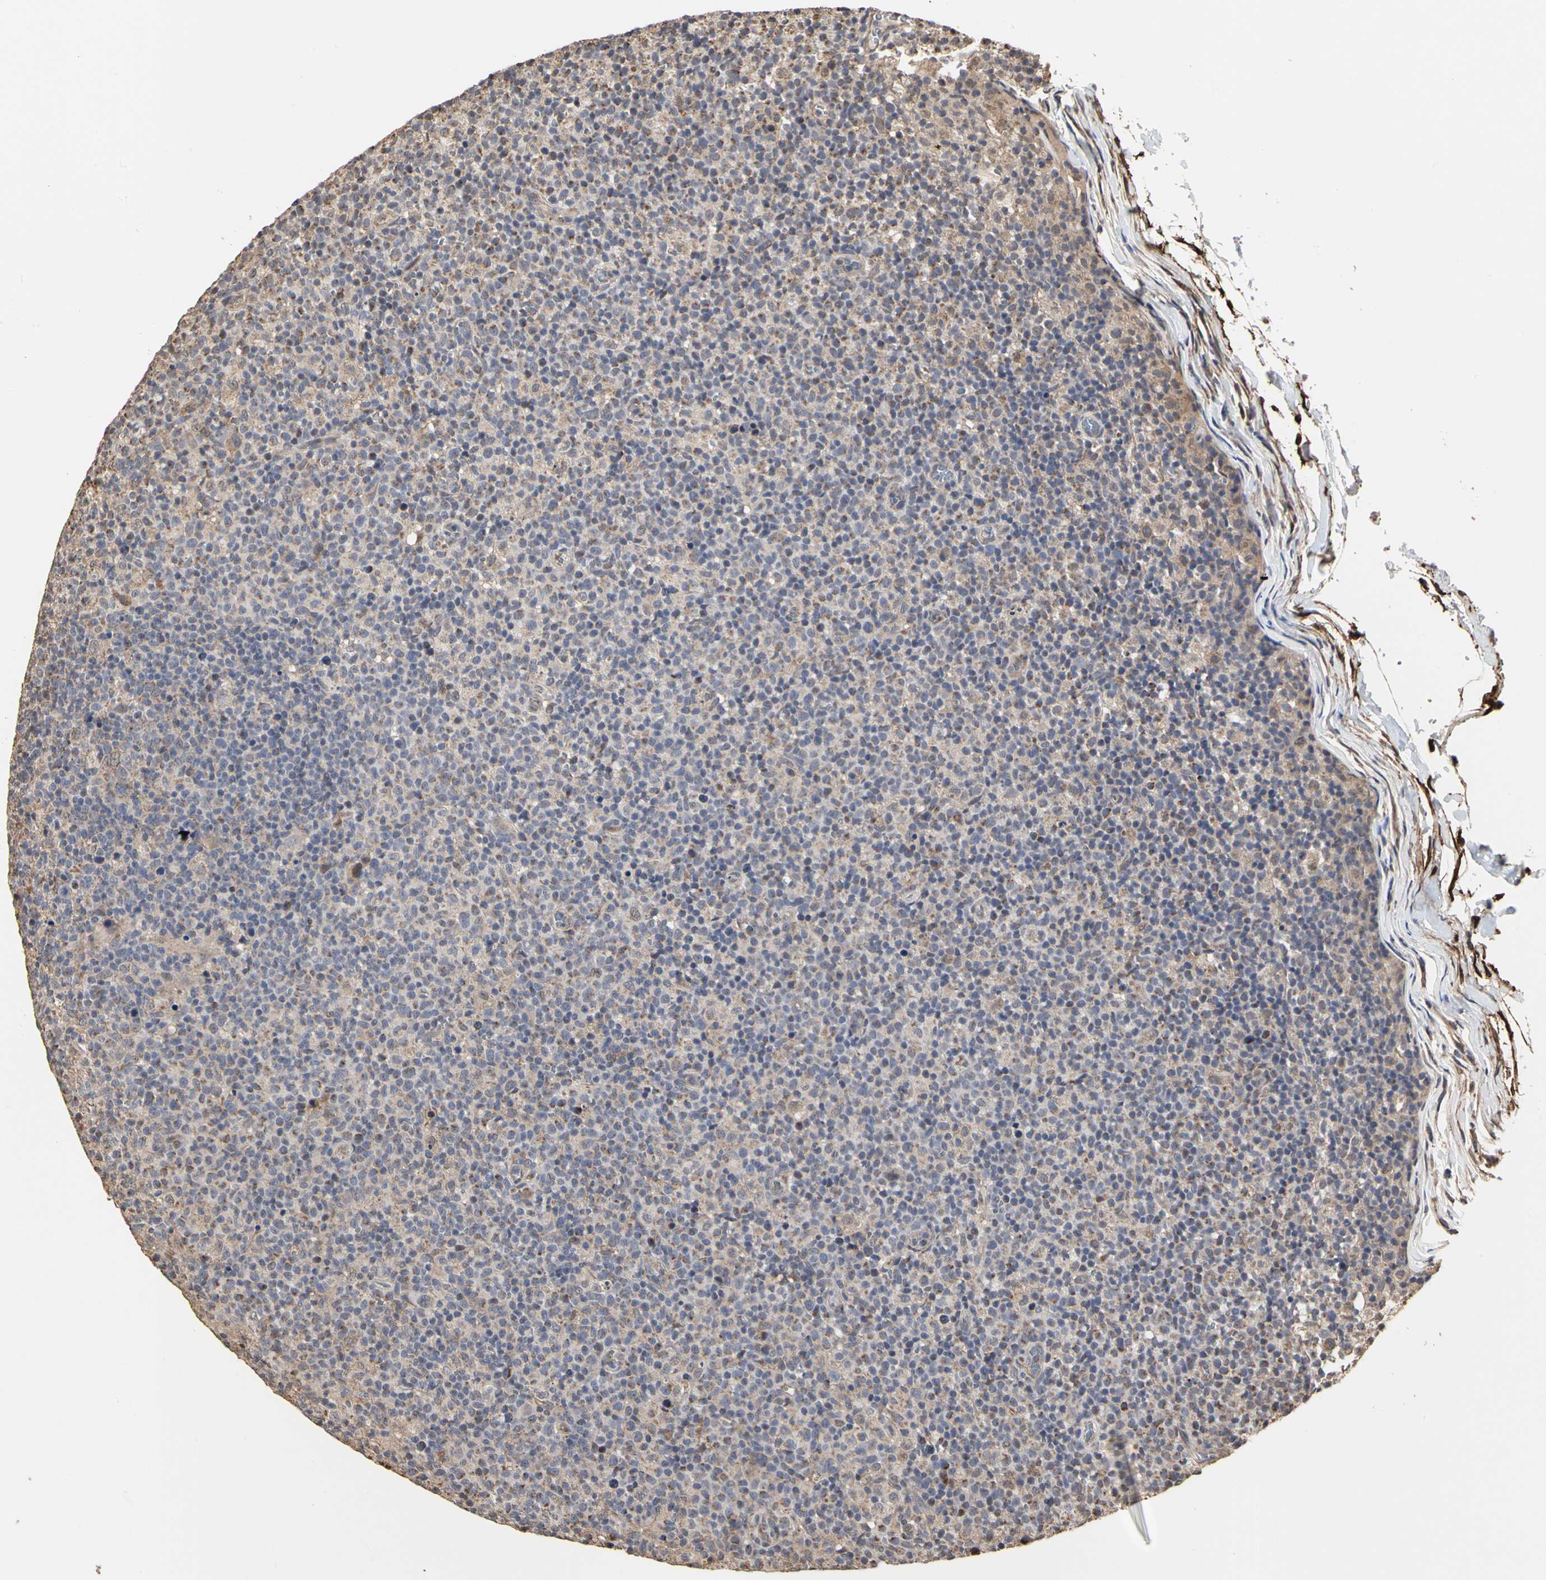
{"staining": {"intensity": "moderate", "quantity": "25%-75%", "location": "cytoplasmic/membranous,nuclear"}, "tissue": "lymph node", "cell_type": "Germinal center cells", "image_type": "normal", "snomed": [{"axis": "morphology", "description": "Normal tissue, NOS"}, {"axis": "morphology", "description": "Inflammation, NOS"}, {"axis": "topography", "description": "Lymph node"}], "caption": "The photomicrograph reveals a brown stain indicating the presence of a protein in the cytoplasmic/membranous,nuclear of germinal center cells in lymph node. (Stains: DAB in brown, nuclei in blue, Microscopy: brightfield microscopy at high magnification).", "gene": "TAOK1", "patient": {"sex": "male", "age": 55}}